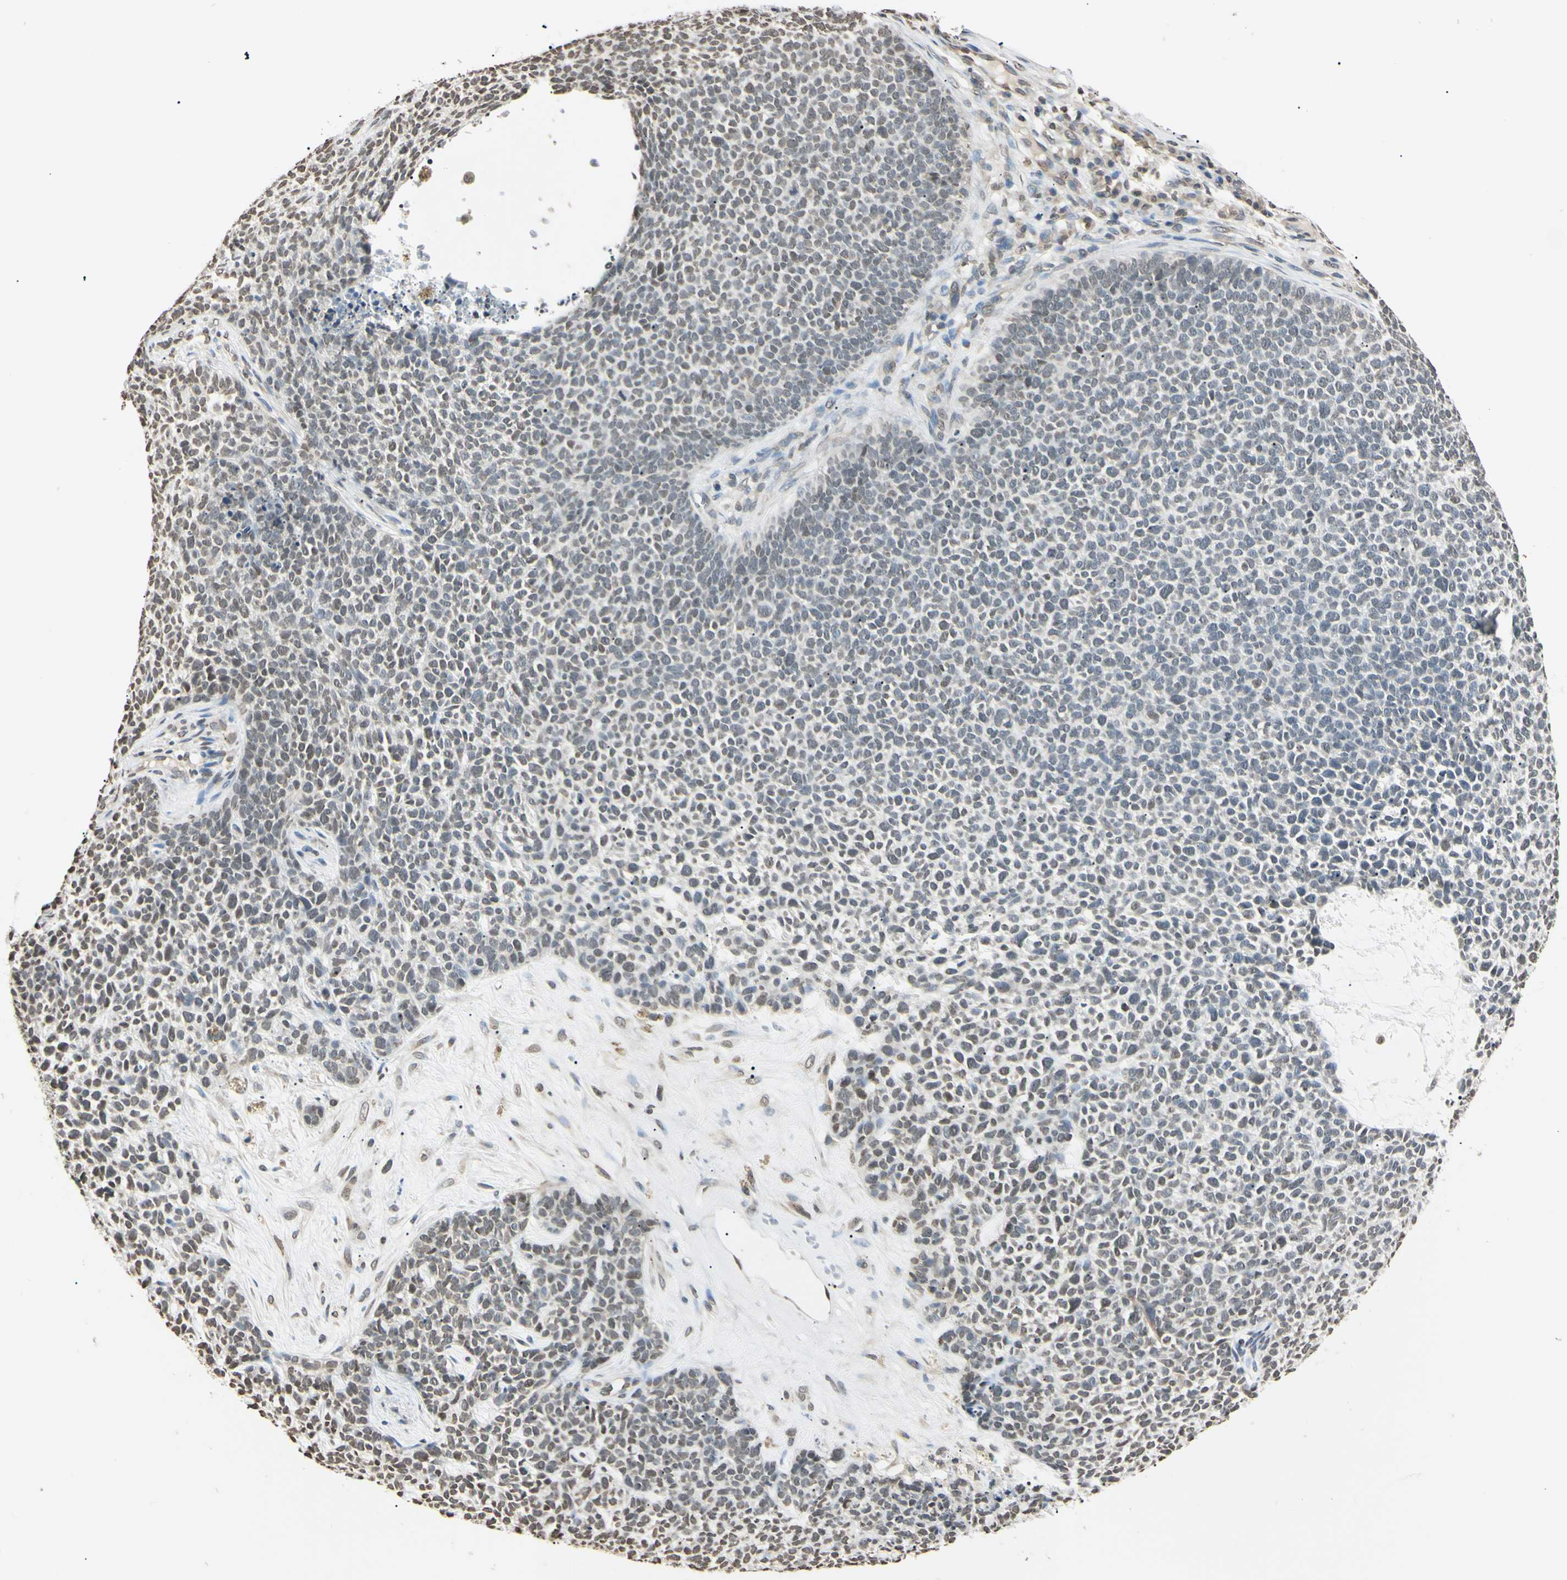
{"staining": {"intensity": "weak", "quantity": "<25%", "location": "nuclear"}, "tissue": "skin cancer", "cell_type": "Tumor cells", "image_type": "cancer", "snomed": [{"axis": "morphology", "description": "Basal cell carcinoma"}, {"axis": "topography", "description": "Skin"}], "caption": "The image reveals no staining of tumor cells in skin cancer (basal cell carcinoma).", "gene": "CDC45", "patient": {"sex": "female", "age": 84}}